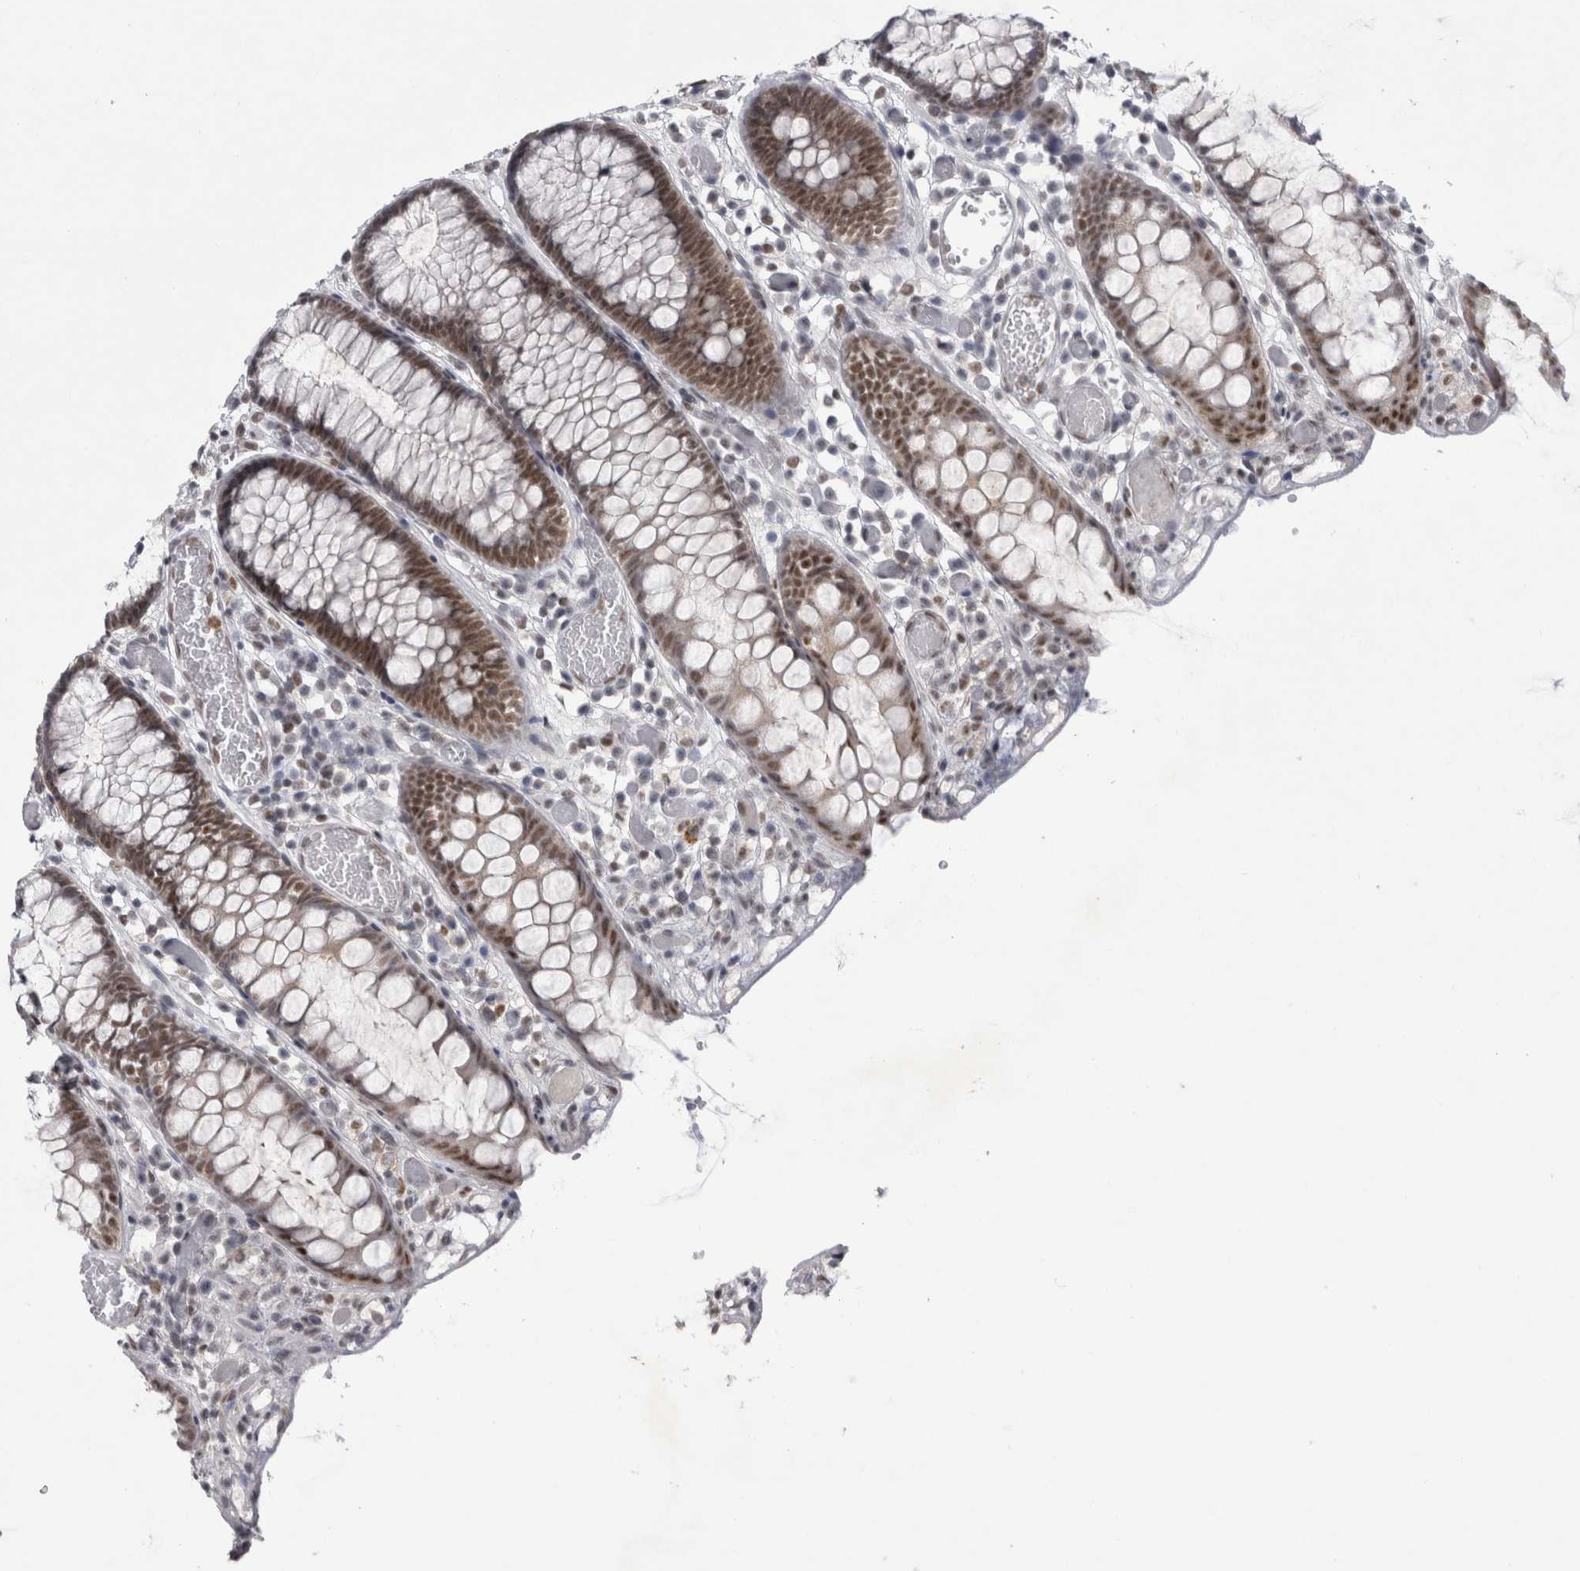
{"staining": {"intensity": "weak", "quantity": "25%-75%", "location": "nuclear"}, "tissue": "colon", "cell_type": "Endothelial cells", "image_type": "normal", "snomed": [{"axis": "morphology", "description": "Normal tissue, NOS"}, {"axis": "topography", "description": "Colon"}], "caption": "This image shows IHC staining of normal colon, with low weak nuclear positivity in approximately 25%-75% of endothelial cells.", "gene": "PSMB2", "patient": {"sex": "male", "age": 14}}